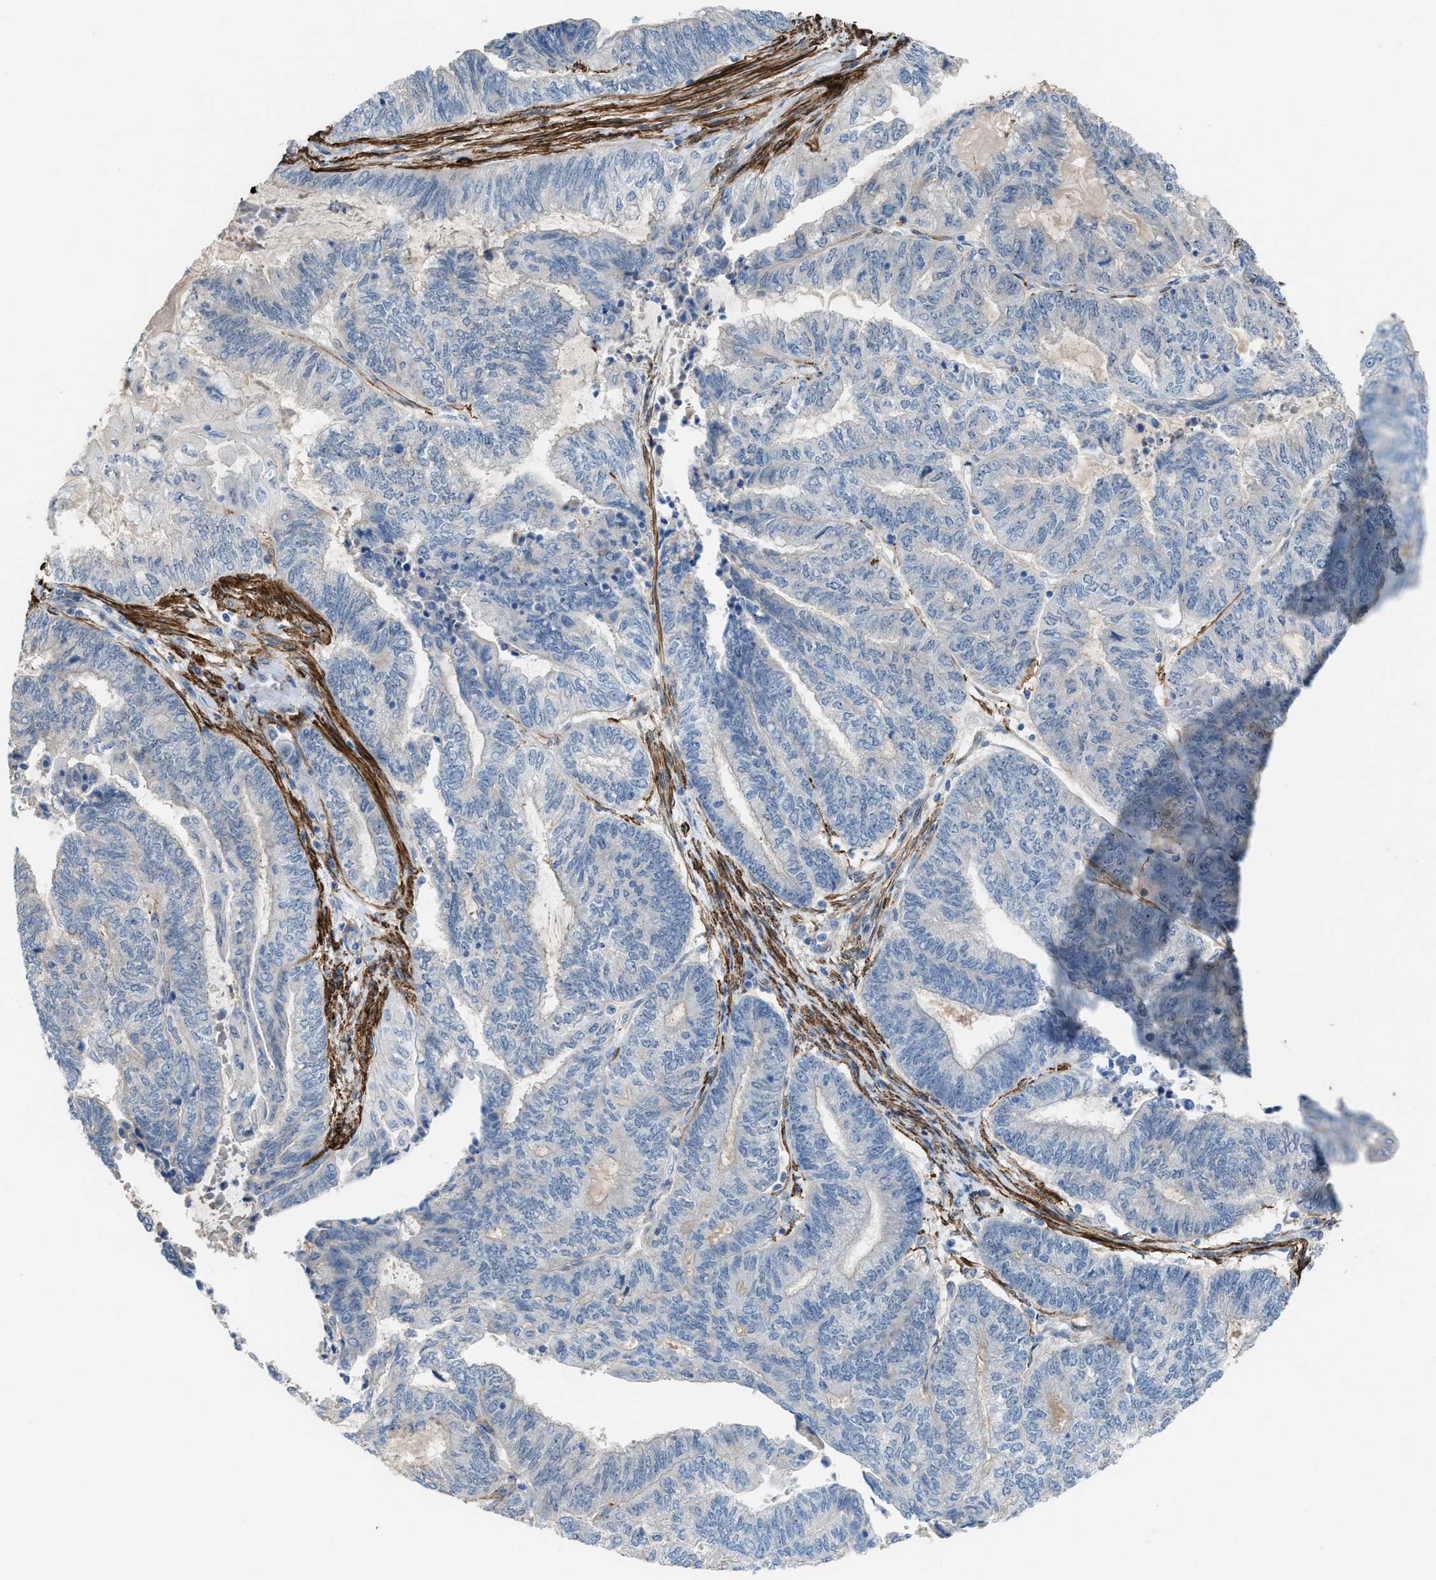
{"staining": {"intensity": "negative", "quantity": "none", "location": "none"}, "tissue": "endometrial cancer", "cell_type": "Tumor cells", "image_type": "cancer", "snomed": [{"axis": "morphology", "description": "Adenocarcinoma, NOS"}, {"axis": "topography", "description": "Uterus"}, {"axis": "topography", "description": "Endometrium"}], "caption": "This is an immunohistochemistry photomicrograph of endometrial cancer. There is no staining in tumor cells.", "gene": "NQO2", "patient": {"sex": "female", "age": 70}}